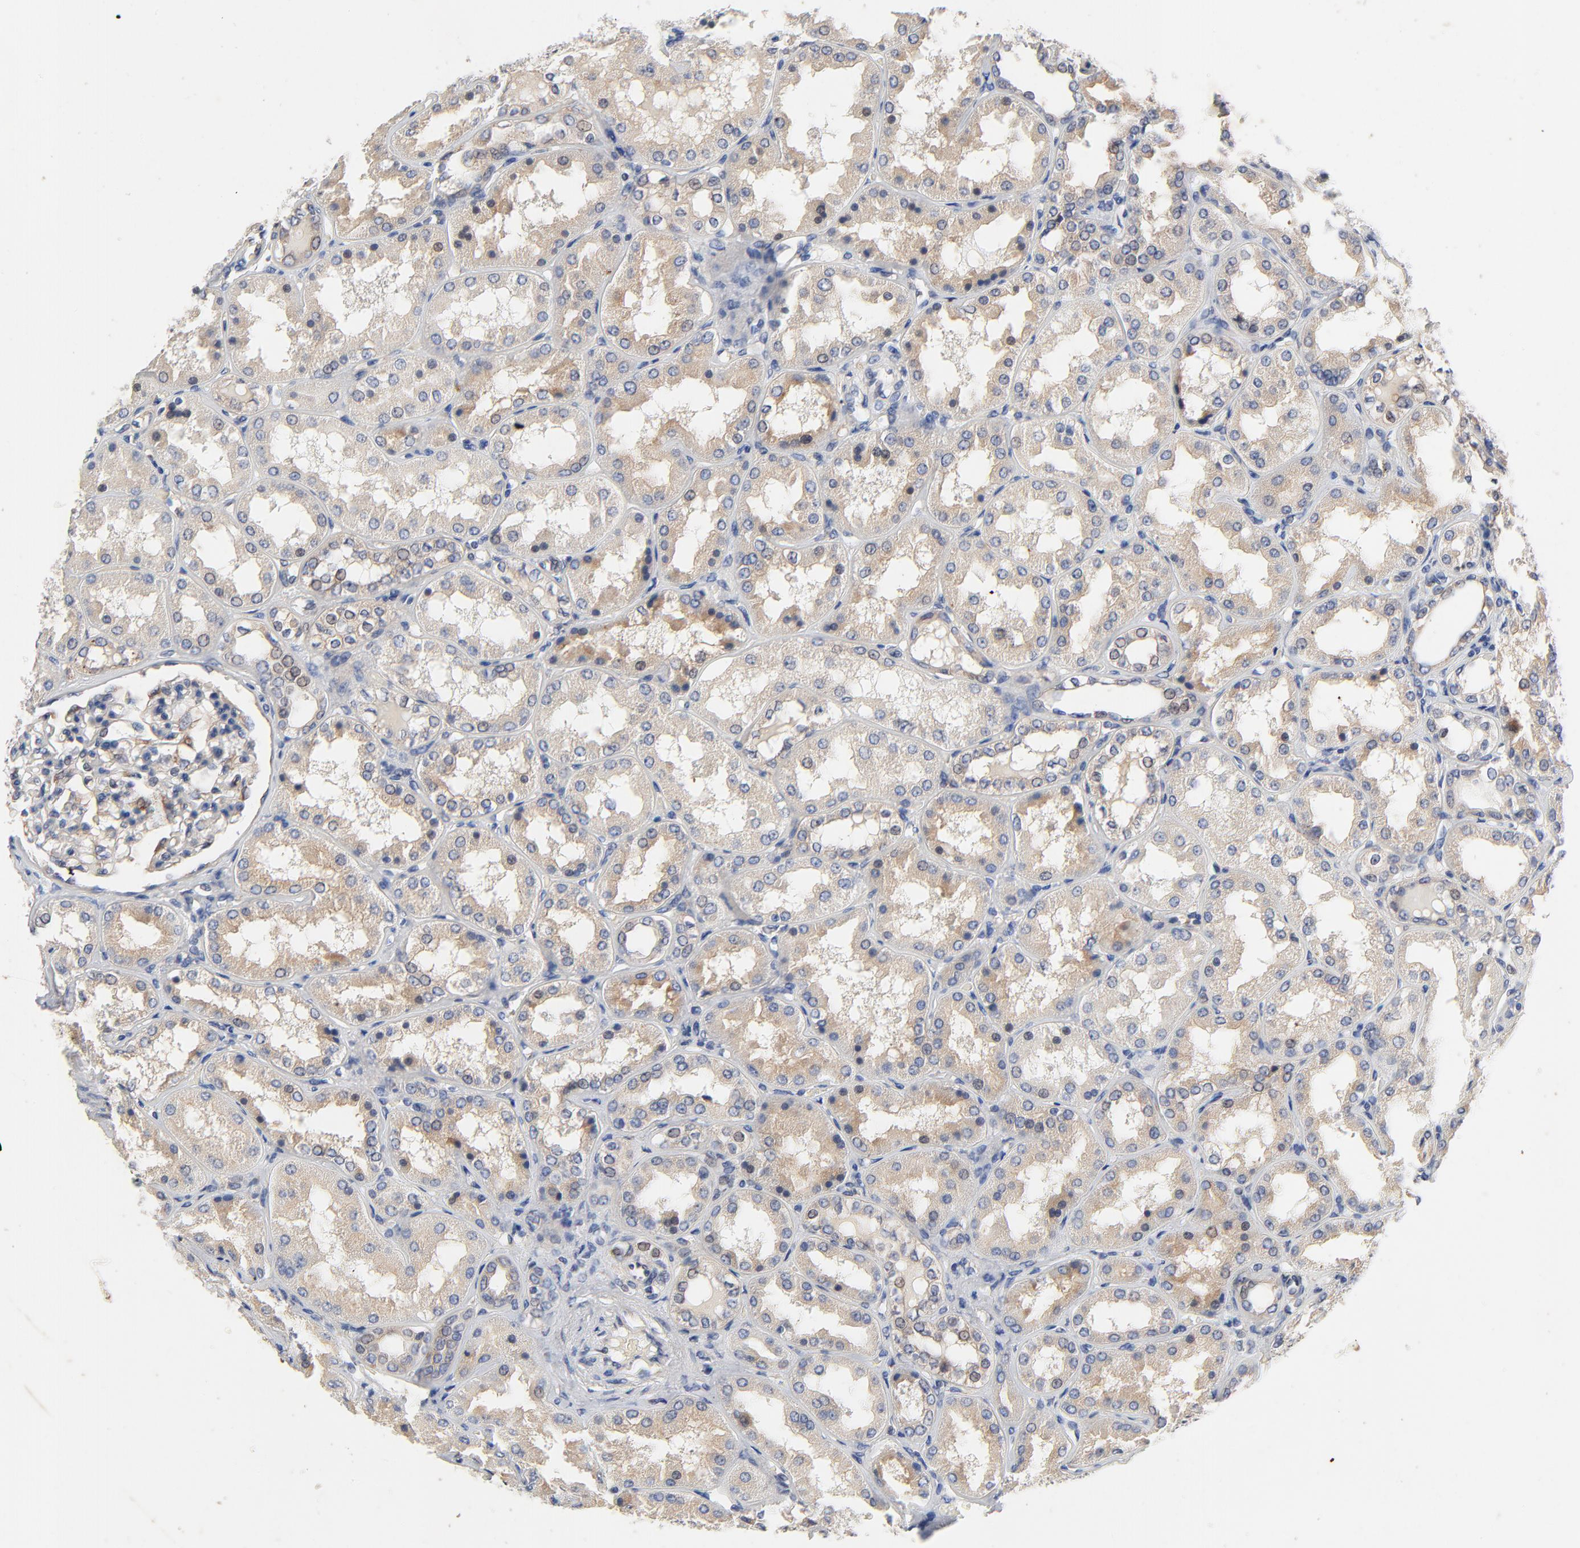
{"staining": {"intensity": "weak", "quantity": "<25%", "location": "cytoplasmic/membranous"}, "tissue": "kidney", "cell_type": "Cells in glomeruli", "image_type": "normal", "snomed": [{"axis": "morphology", "description": "Normal tissue, NOS"}, {"axis": "topography", "description": "Kidney"}], "caption": "The immunohistochemistry photomicrograph has no significant staining in cells in glomeruli of kidney.", "gene": "VAV2", "patient": {"sex": "female", "age": 56}}